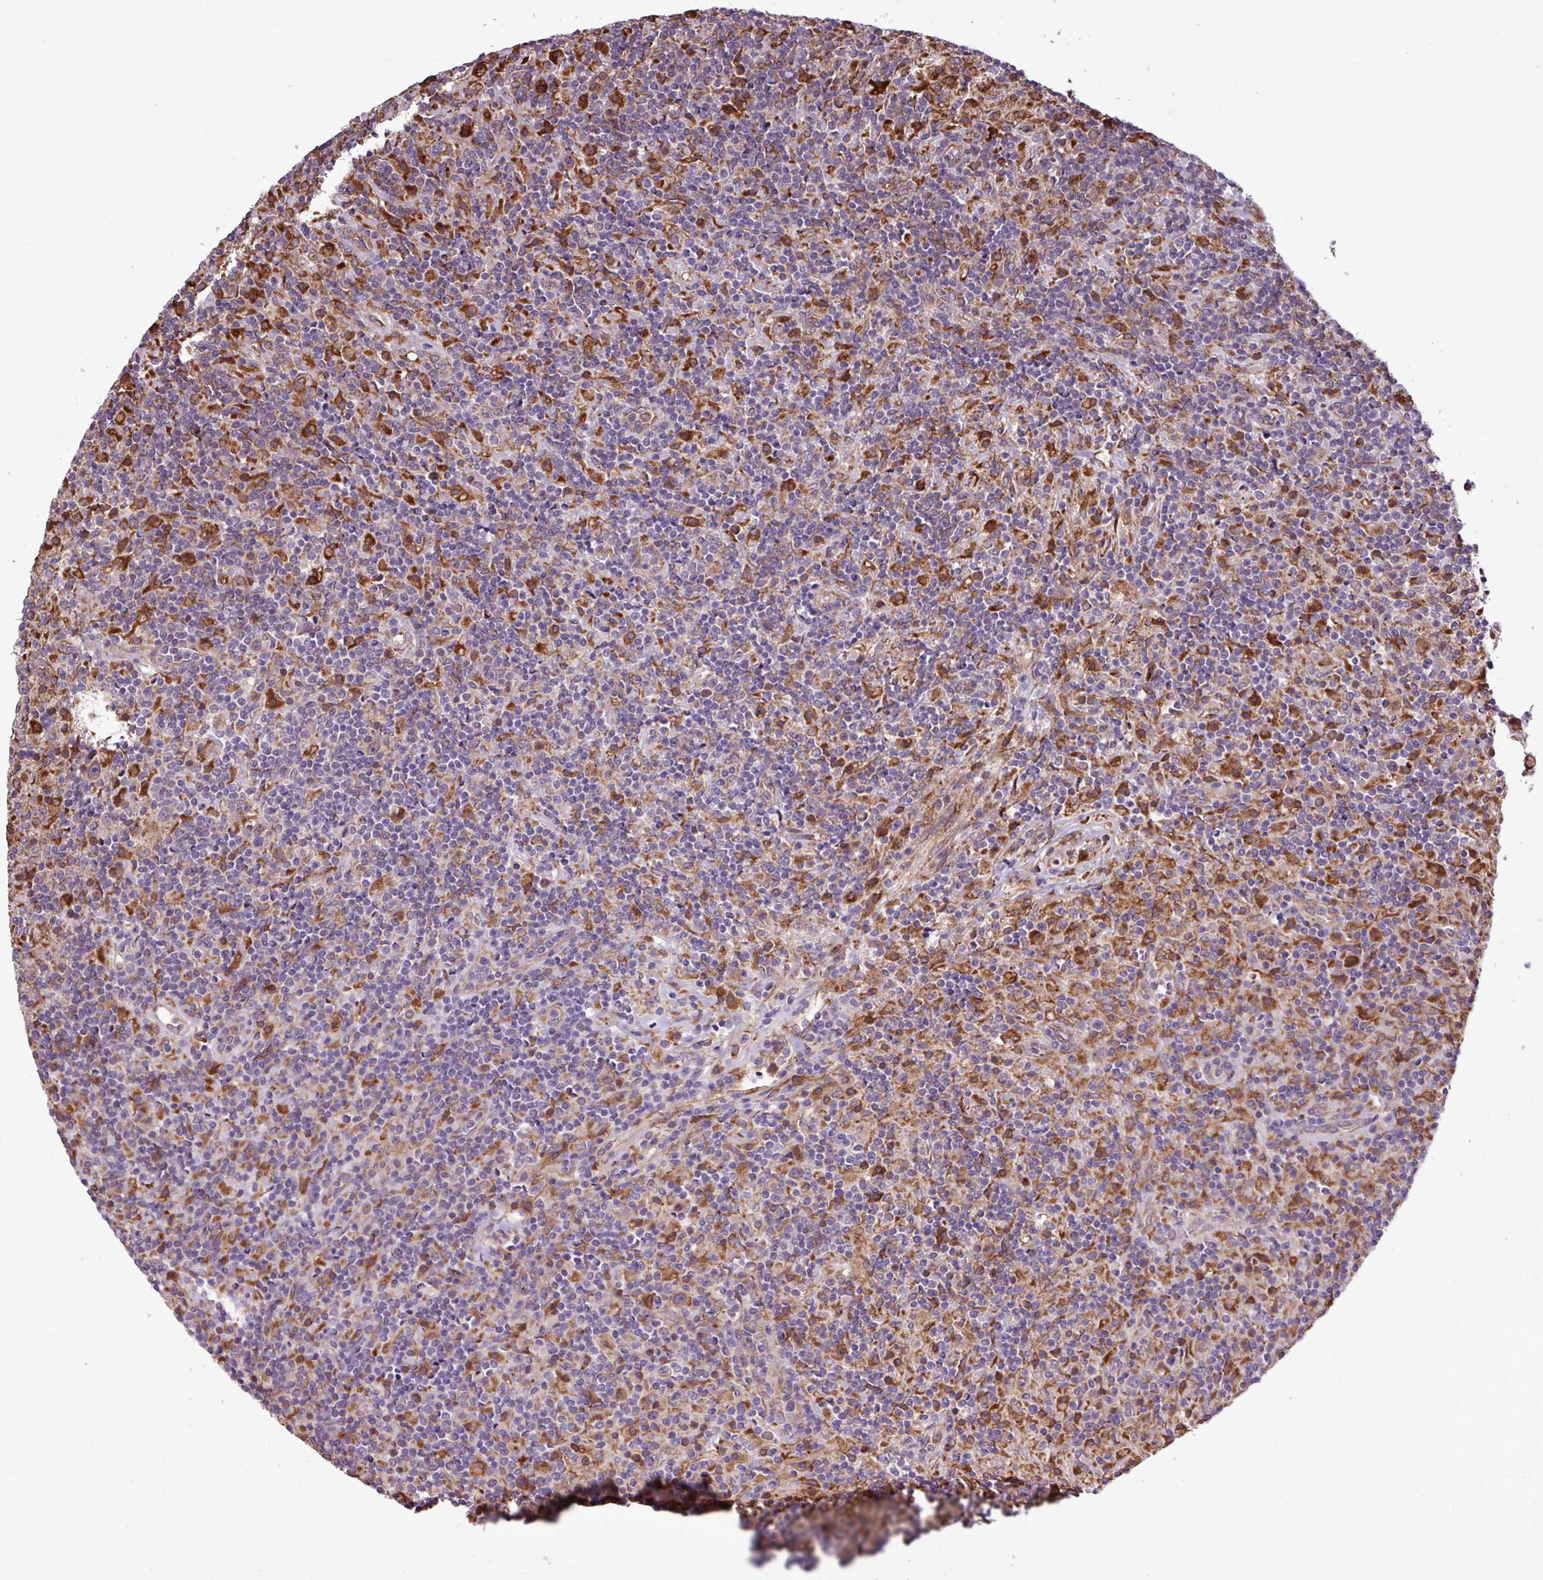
{"staining": {"intensity": "weak", "quantity": "25%-75%", "location": "cytoplasmic/membranous"}, "tissue": "lymphoma", "cell_type": "Tumor cells", "image_type": "cancer", "snomed": [{"axis": "morphology", "description": "Hodgkin's disease, NOS"}, {"axis": "topography", "description": "Lymph node"}], "caption": "Immunohistochemical staining of human lymphoma demonstrates weak cytoplasmic/membranous protein expression in about 25%-75% of tumor cells.", "gene": "MEGF6", "patient": {"sex": "male", "age": 70}}